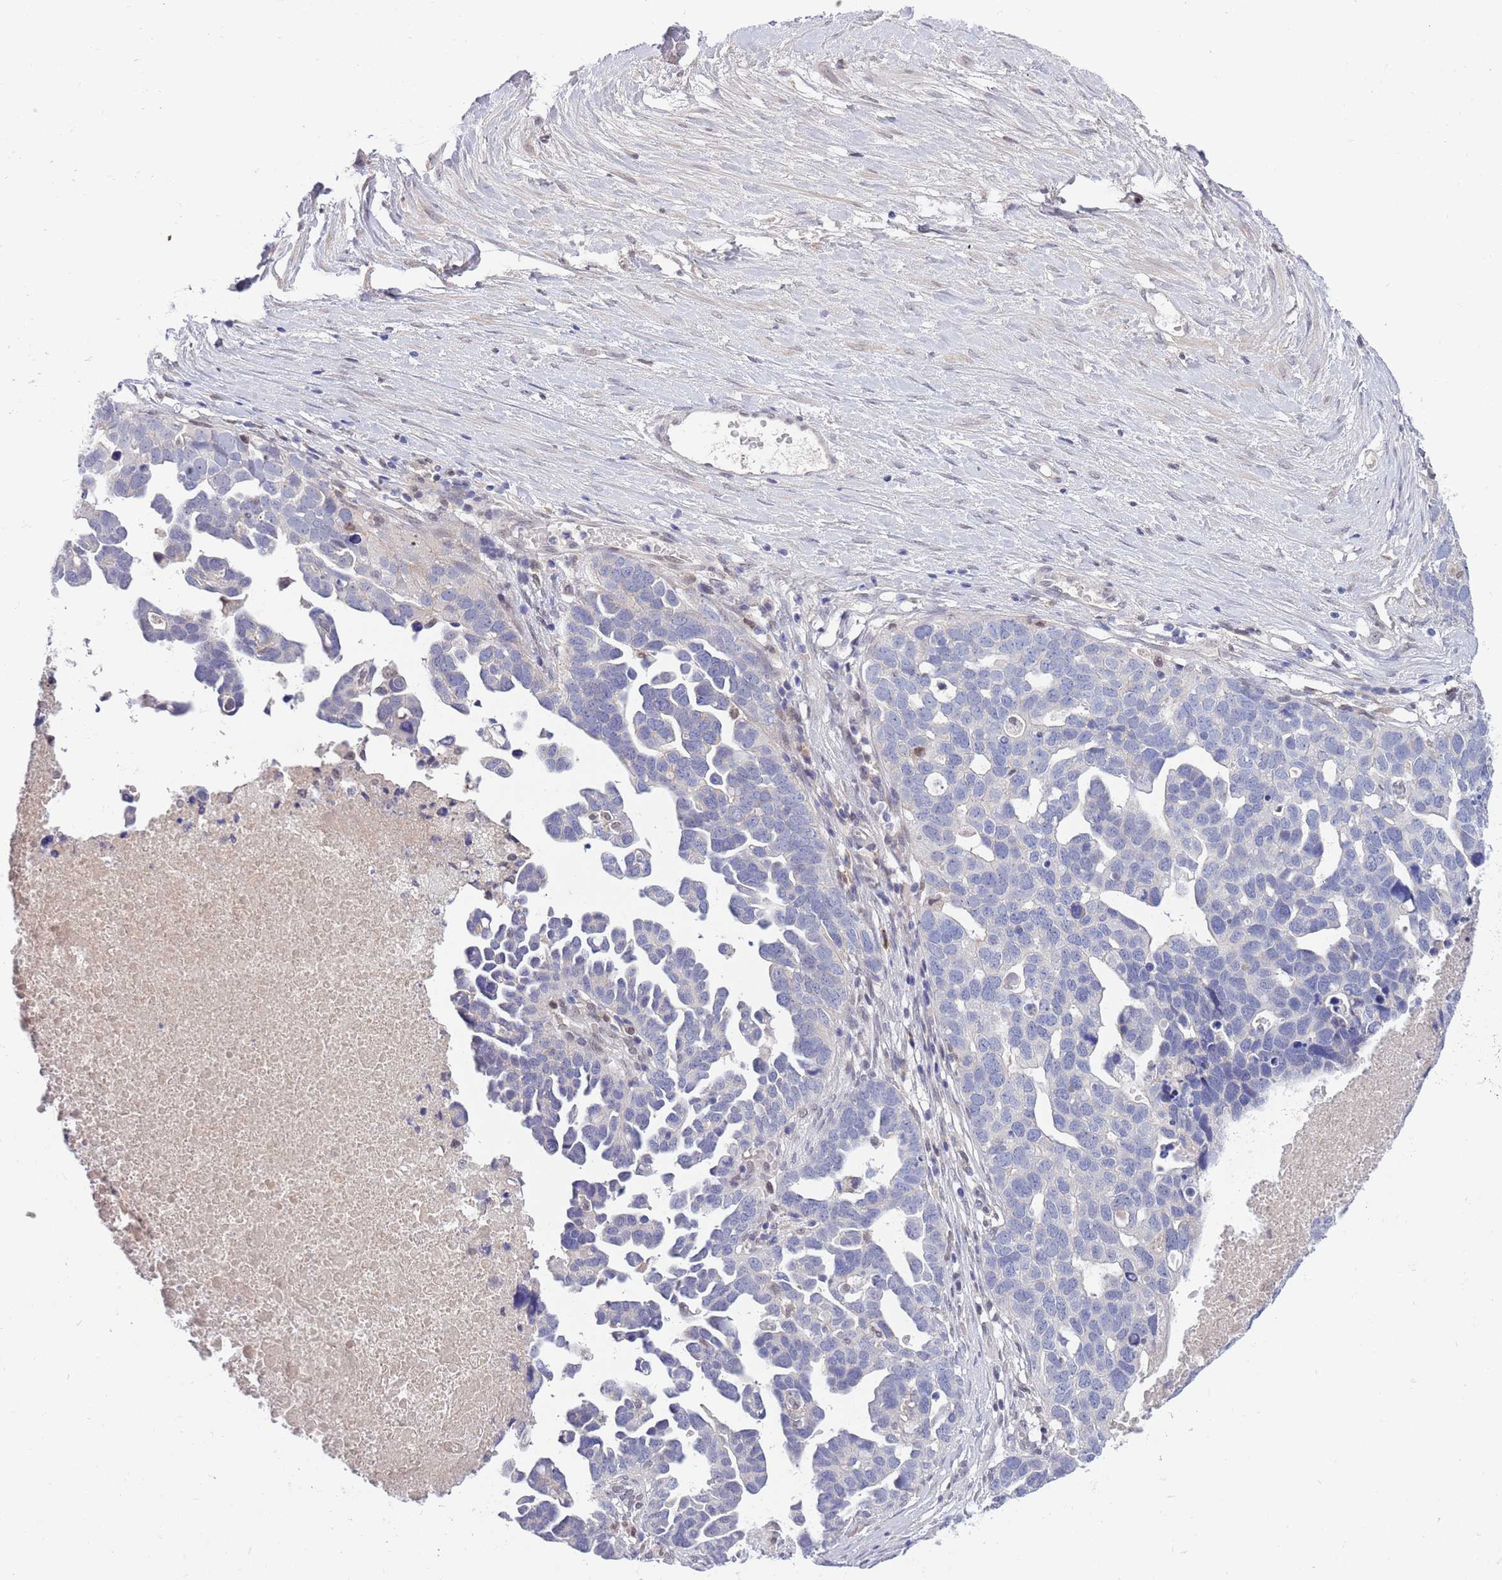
{"staining": {"intensity": "negative", "quantity": "none", "location": "none"}, "tissue": "ovarian cancer", "cell_type": "Tumor cells", "image_type": "cancer", "snomed": [{"axis": "morphology", "description": "Cystadenocarcinoma, serous, NOS"}, {"axis": "topography", "description": "Ovary"}], "caption": "Immunohistochemistry histopathology image of neoplastic tissue: human ovarian serous cystadenocarcinoma stained with DAB displays no significant protein expression in tumor cells.", "gene": "NLRP6", "patient": {"sex": "female", "age": 54}}